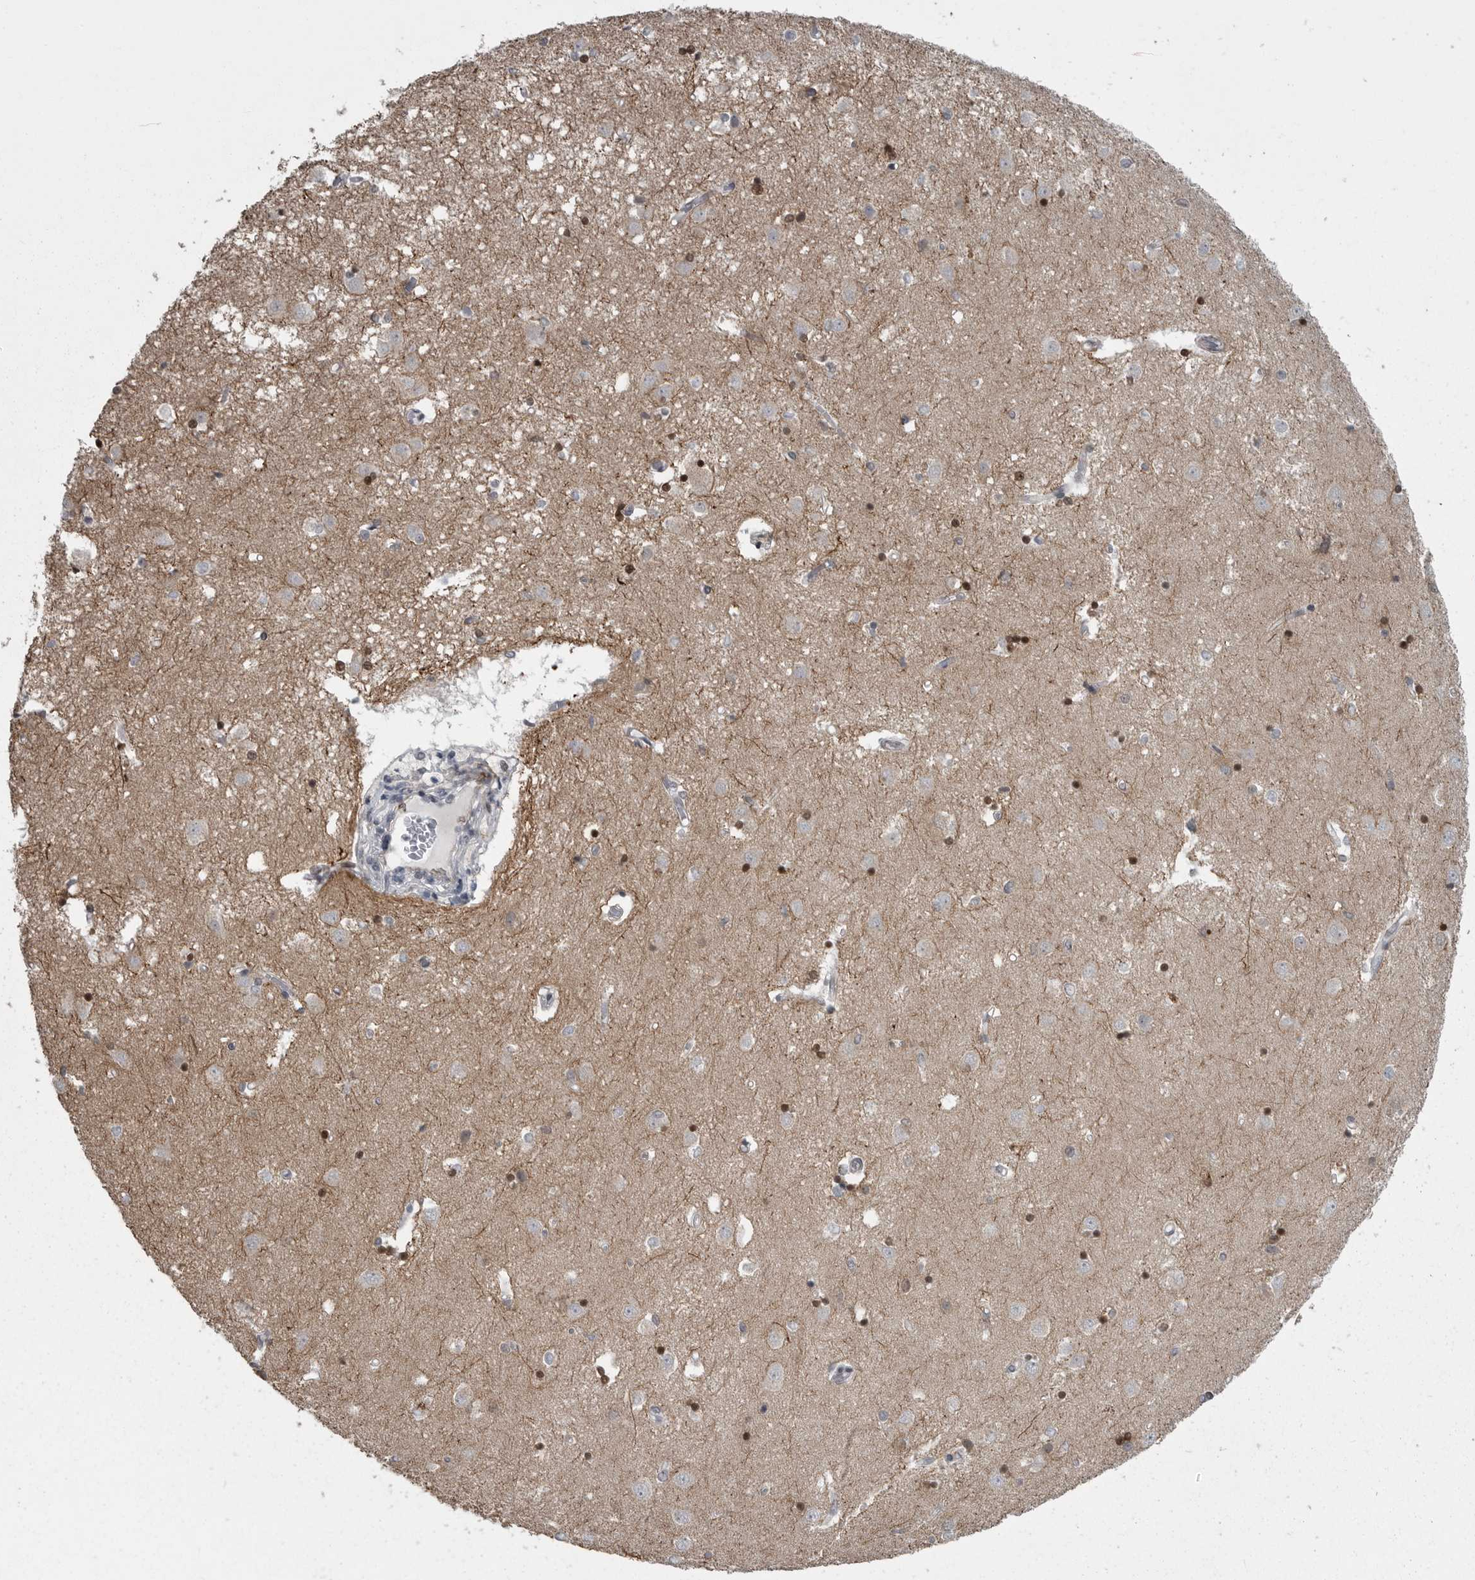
{"staining": {"intensity": "moderate", "quantity": "25%-75%", "location": "nuclear"}, "tissue": "caudate", "cell_type": "Glial cells", "image_type": "normal", "snomed": [{"axis": "morphology", "description": "Normal tissue, NOS"}, {"axis": "topography", "description": "Lateral ventricle wall"}], "caption": "Immunohistochemical staining of unremarkable human caudate demonstrates moderate nuclear protein positivity in about 25%-75% of glial cells.", "gene": "HMGN3", "patient": {"sex": "male", "age": 45}}